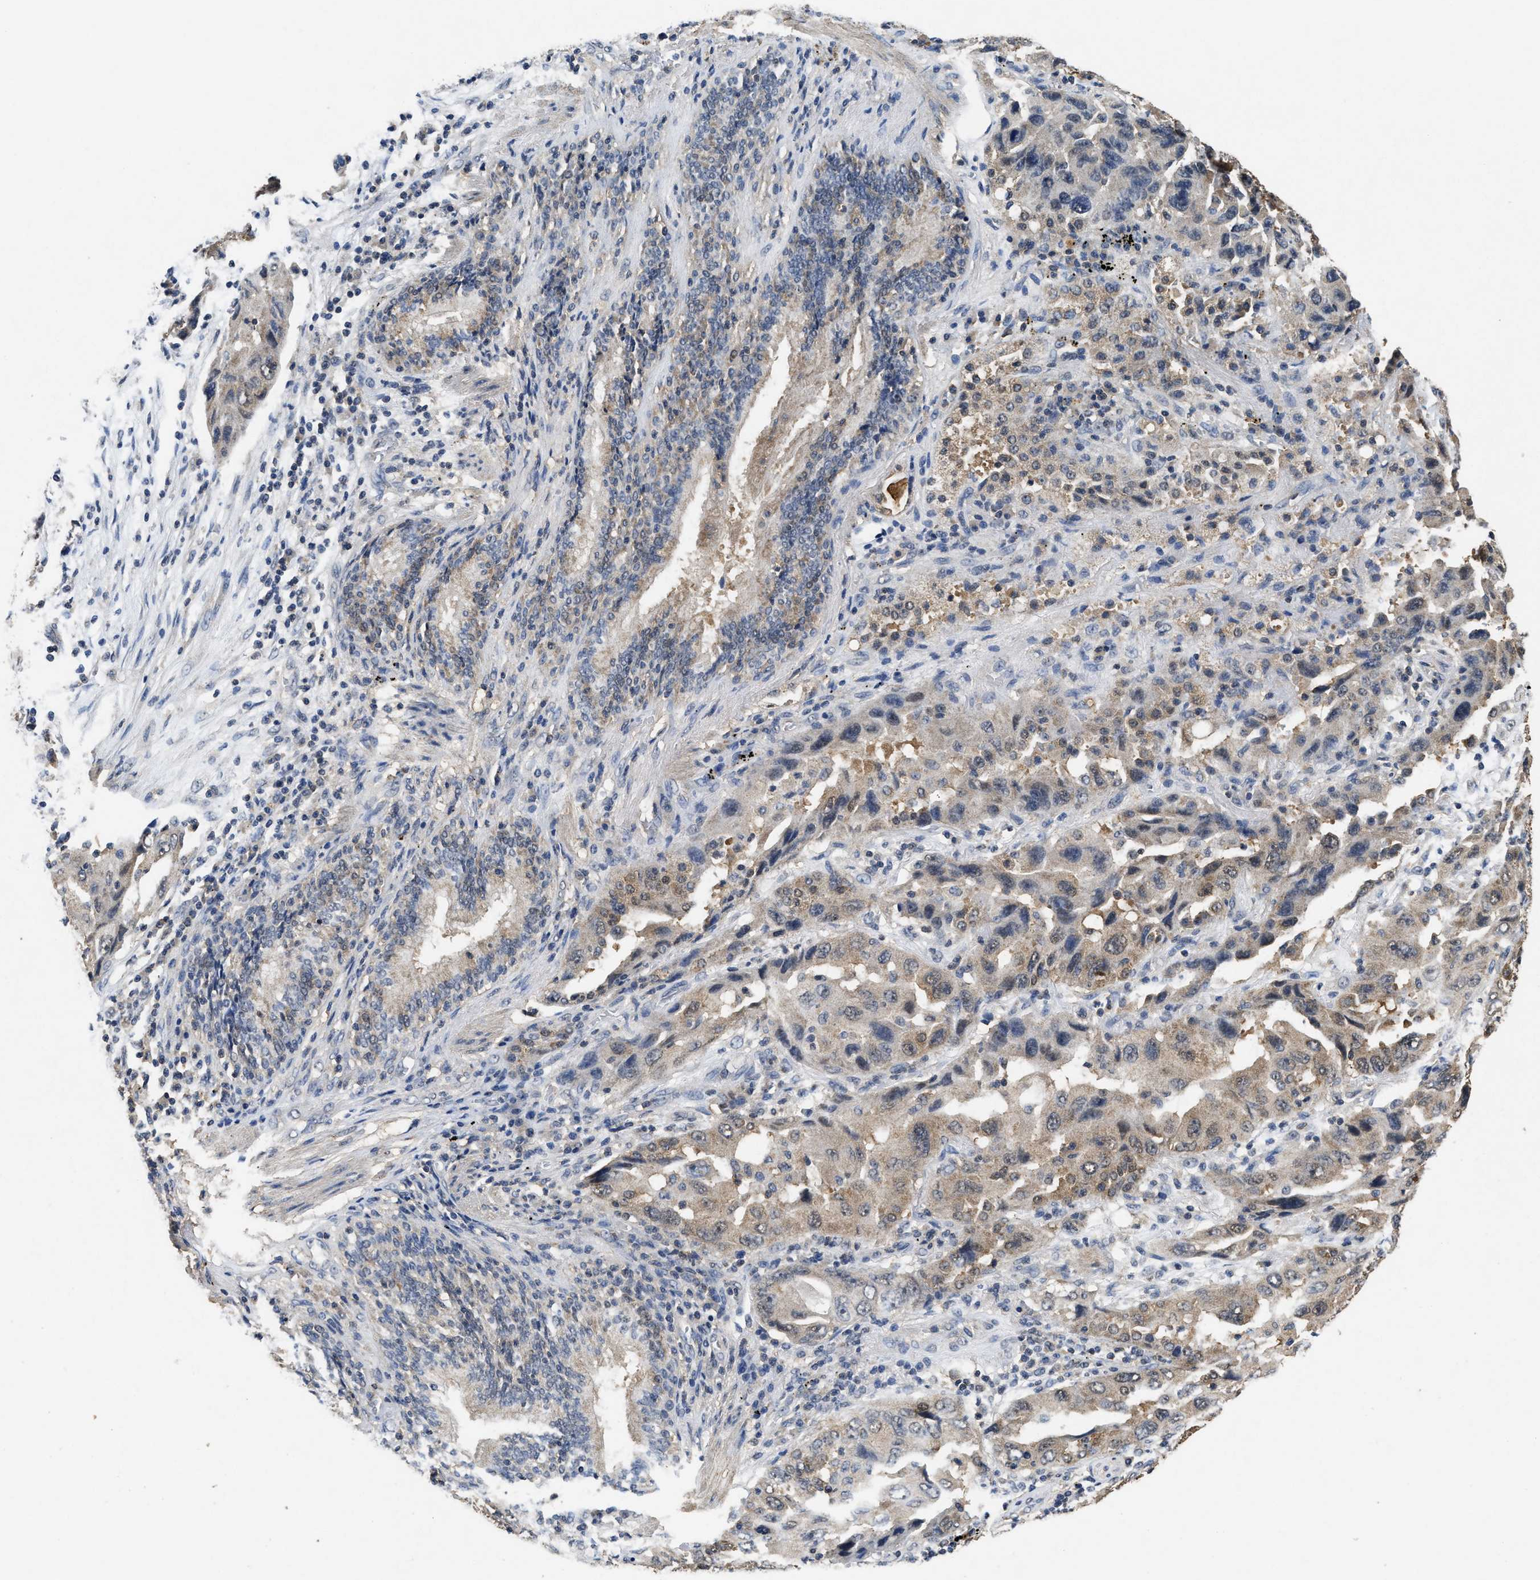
{"staining": {"intensity": "moderate", "quantity": "<25%", "location": "cytoplasmic/membranous"}, "tissue": "lung cancer", "cell_type": "Tumor cells", "image_type": "cancer", "snomed": [{"axis": "morphology", "description": "Adenocarcinoma, NOS"}, {"axis": "topography", "description": "Lung"}], "caption": "Brown immunohistochemical staining in lung cancer (adenocarcinoma) demonstrates moderate cytoplasmic/membranous positivity in about <25% of tumor cells. The protein is stained brown, and the nuclei are stained in blue (DAB IHC with brightfield microscopy, high magnification).", "gene": "ACAT2", "patient": {"sex": "female", "age": 65}}